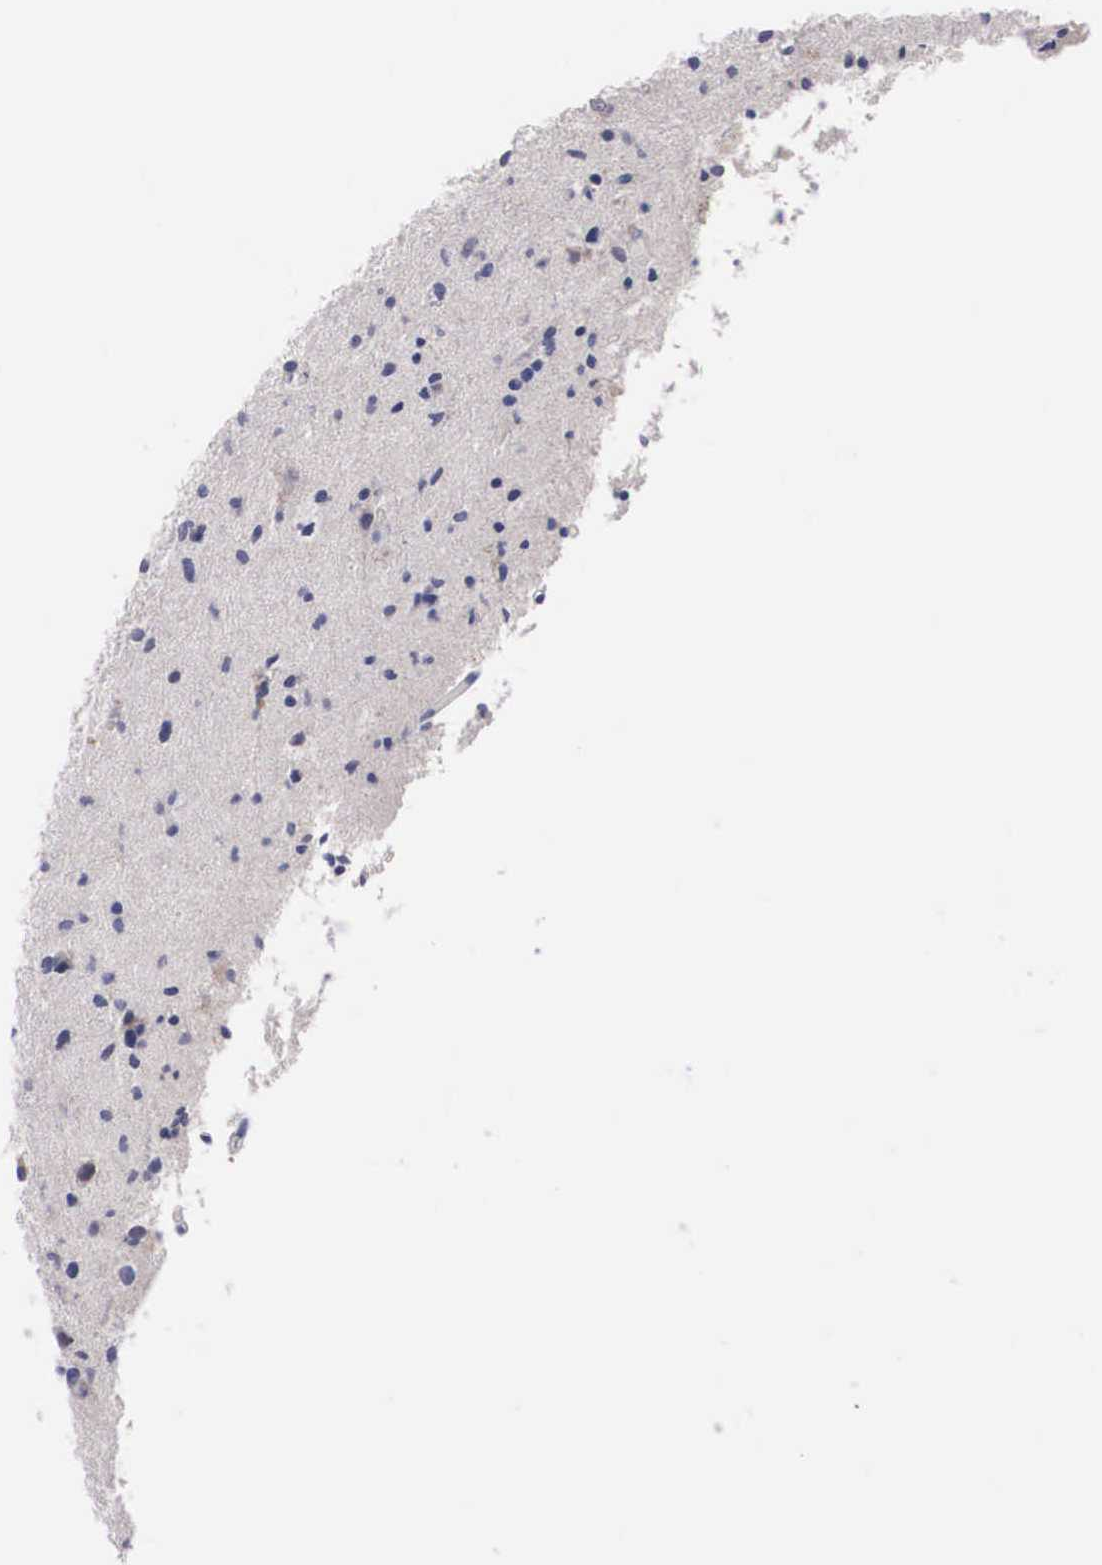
{"staining": {"intensity": "weak", "quantity": "25%-75%", "location": "cytoplasmic/membranous"}, "tissue": "glioma", "cell_type": "Tumor cells", "image_type": "cancer", "snomed": [{"axis": "morphology", "description": "Glioma, malignant, Low grade"}, {"axis": "topography", "description": "Brain"}], "caption": "The micrograph reveals immunohistochemical staining of malignant glioma (low-grade). There is weak cytoplasmic/membranous positivity is present in approximately 25%-75% of tumor cells.", "gene": "ABHD4", "patient": {"sex": "female", "age": 46}}